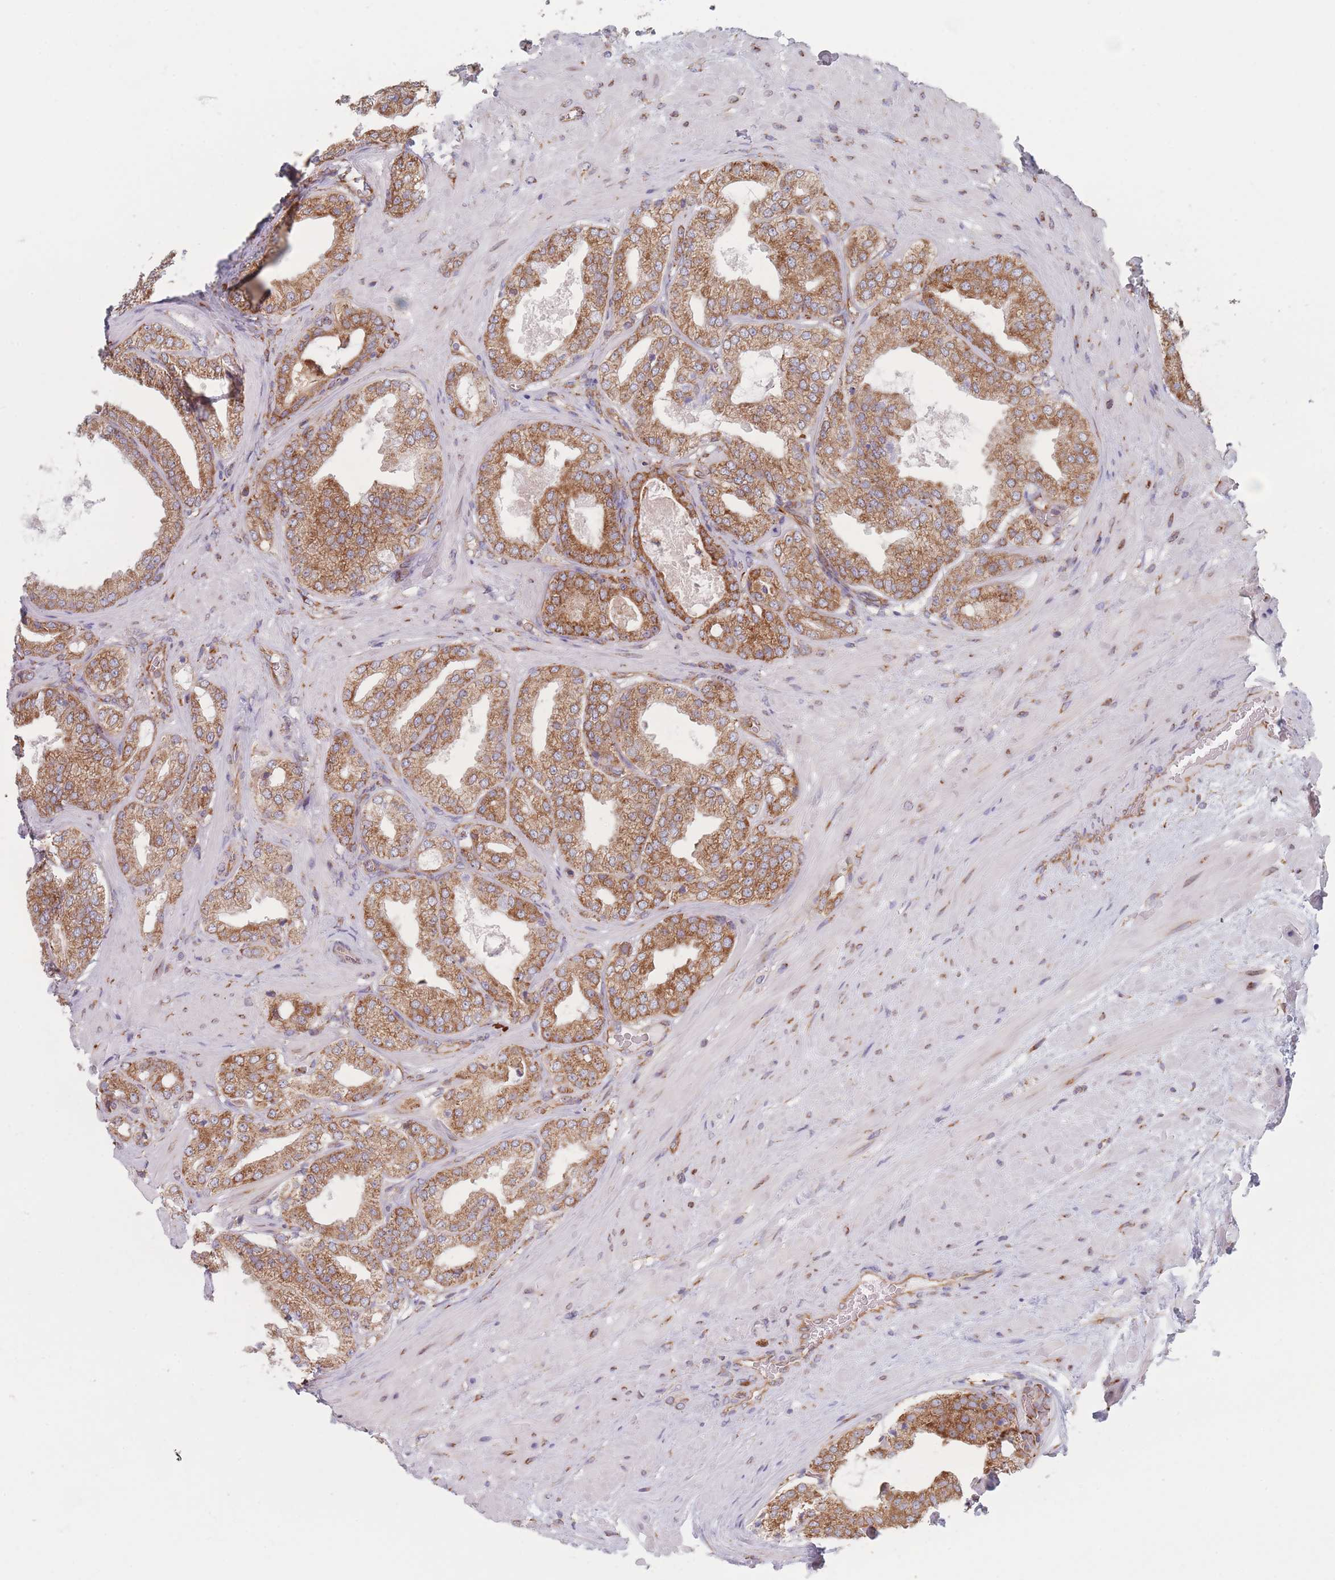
{"staining": {"intensity": "moderate", "quantity": ">75%", "location": "cytoplasmic/membranous"}, "tissue": "prostate cancer", "cell_type": "Tumor cells", "image_type": "cancer", "snomed": [{"axis": "morphology", "description": "Adenocarcinoma, Low grade"}, {"axis": "topography", "description": "Prostate"}], "caption": "Immunohistochemistry (IHC) photomicrograph of adenocarcinoma (low-grade) (prostate) stained for a protein (brown), which exhibits medium levels of moderate cytoplasmic/membranous expression in about >75% of tumor cells.", "gene": "EEF1B2", "patient": {"sex": "male", "age": 63}}